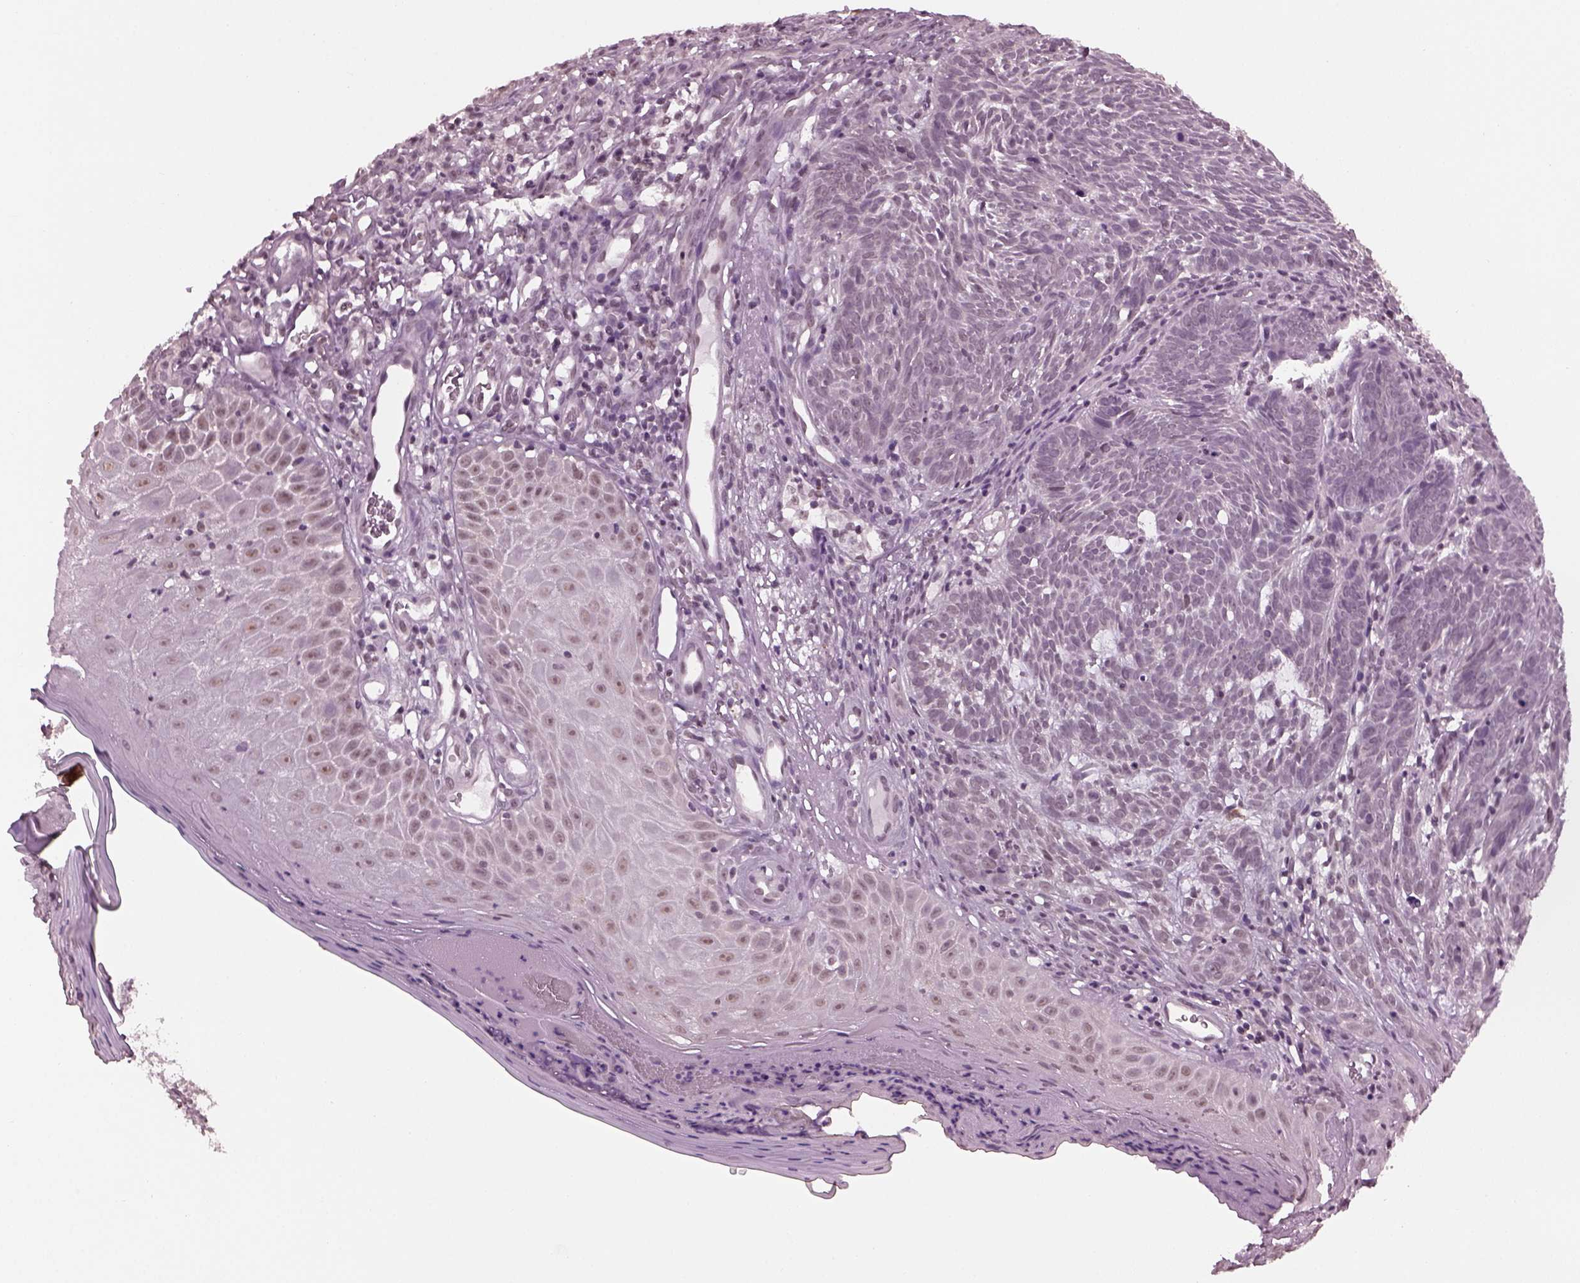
{"staining": {"intensity": "negative", "quantity": "none", "location": "none"}, "tissue": "skin cancer", "cell_type": "Tumor cells", "image_type": "cancer", "snomed": [{"axis": "morphology", "description": "Basal cell carcinoma"}, {"axis": "topography", "description": "Skin"}], "caption": "The immunohistochemistry histopathology image has no significant staining in tumor cells of skin cancer (basal cell carcinoma) tissue.", "gene": "RUVBL2", "patient": {"sex": "male", "age": 59}}